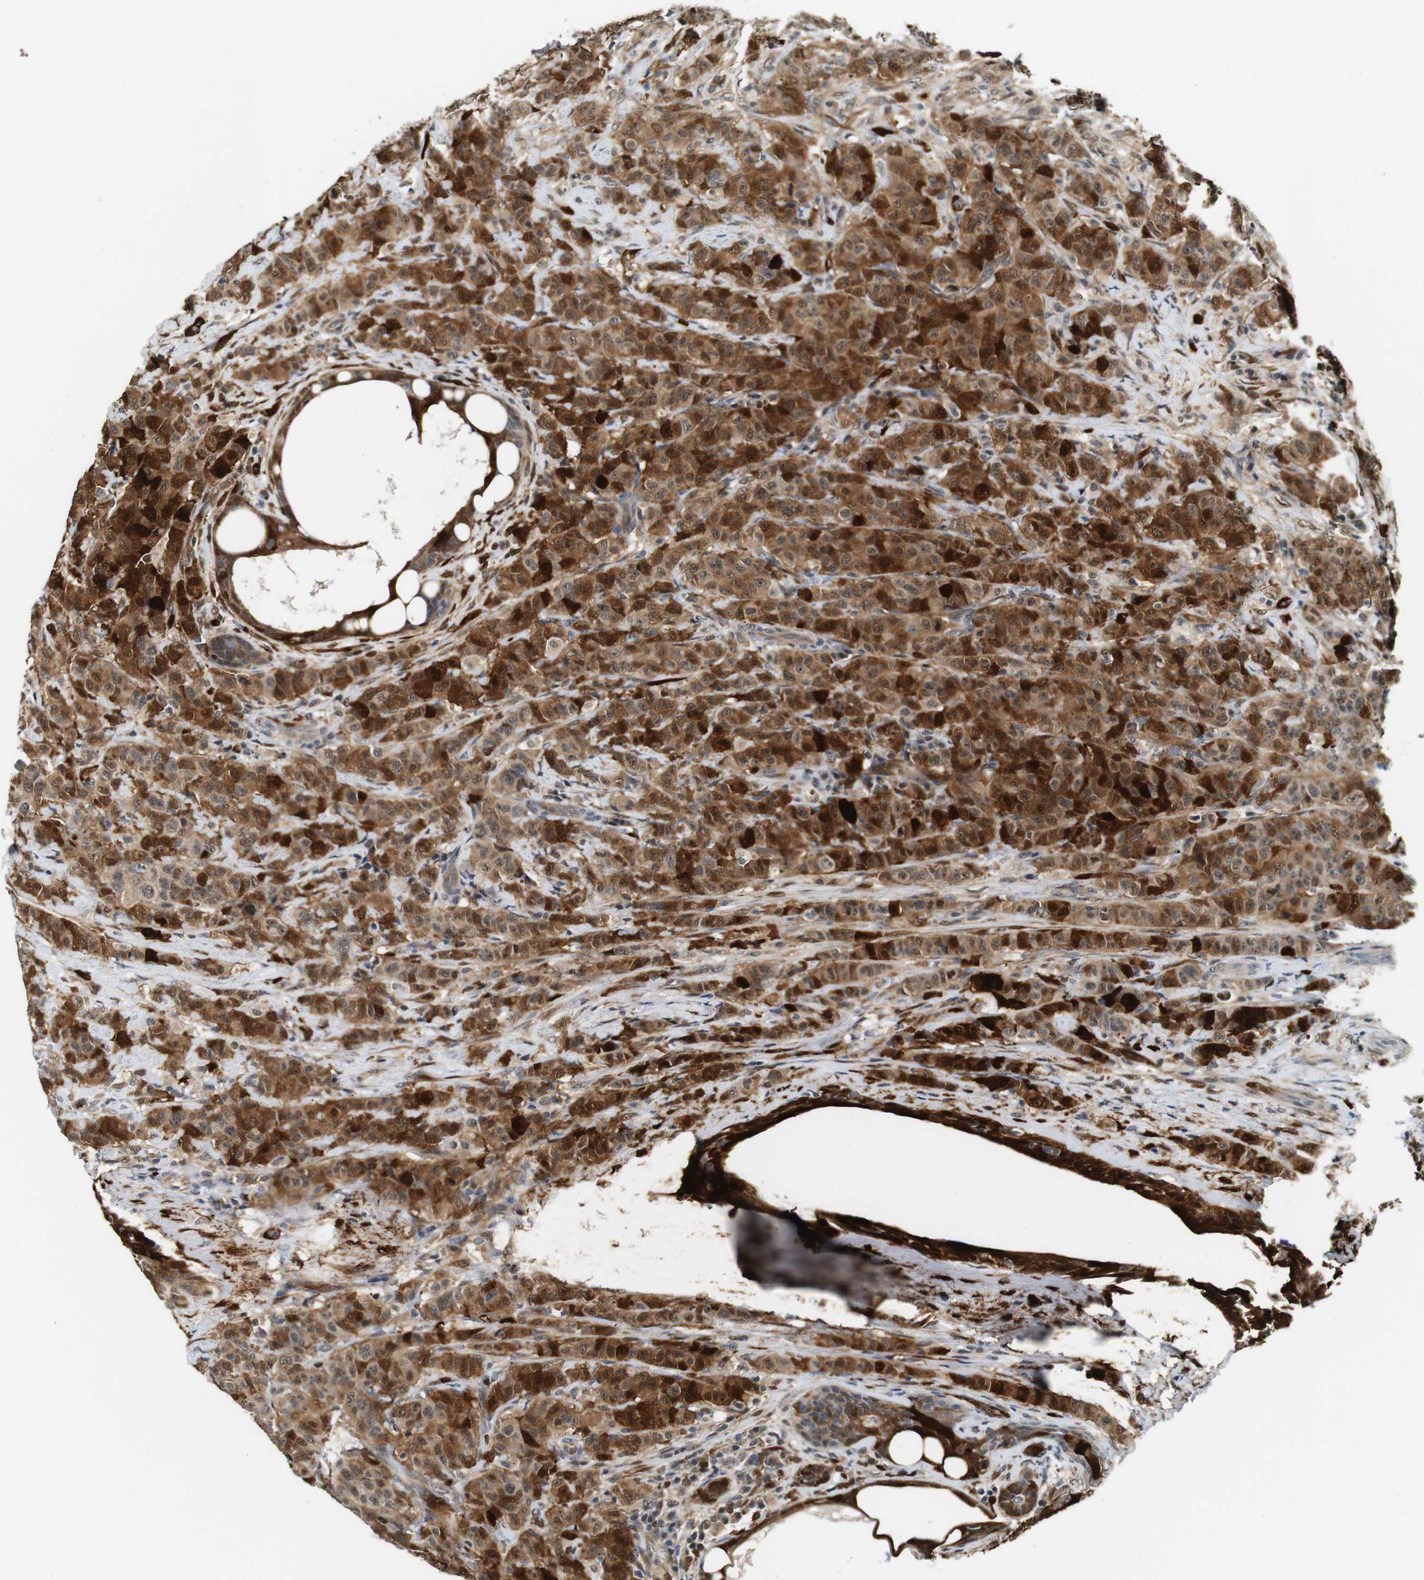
{"staining": {"intensity": "strong", "quantity": ">75%", "location": "cytoplasmic/membranous,nuclear"}, "tissue": "breast cancer", "cell_type": "Tumor cells", "image_type": "cancer", "snomed": [{"axis": "morphology", "description": "Normal tissue, NOS"}, {"axis": "morphology", "description": "Duct carcinoma"}, {"axis": "topography", "description": "Breast"}], "caption": "Immunohistochemistry (IHC) of intraductal carcinoma (breast) exhibits high levels of strong cytoplasmic/membranous and nuclear staining in approximately >75% of tumor cells. (Brightfield microscopy of DAB IHC at high magnification).", "gene": "LXN", "patient": {"sex": "female", "age": 40}}